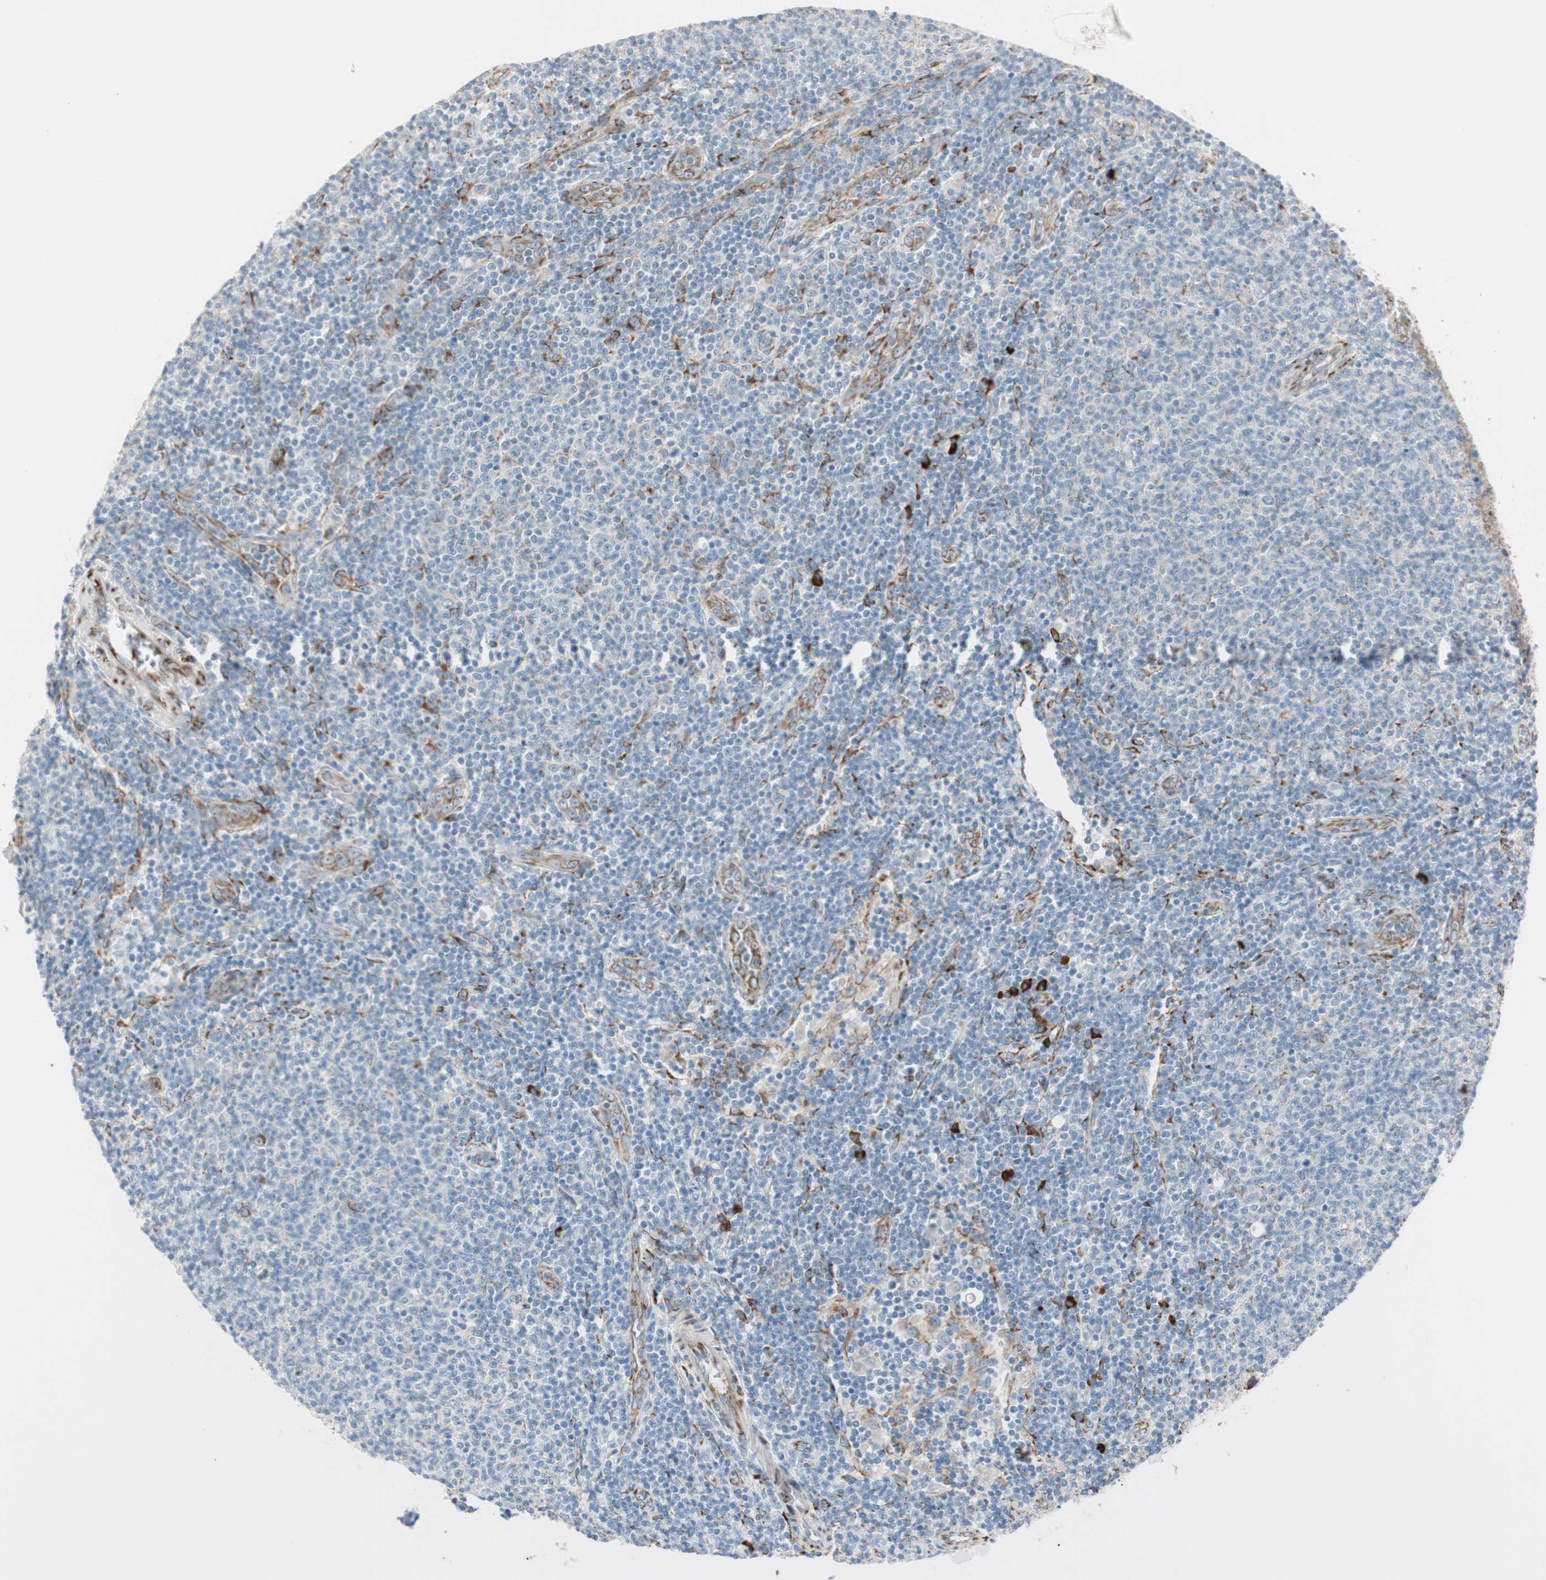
{"staining": {"intensity": "strong", "quantity": "<25%", "location": "cytoplasmic/membranous"}, "tissue": "lymphoma", "cell_type": "Tumor cells", "image_type": "cancer", "snomed": [{"axis": "morphology", "description": "Malignant lymphoma, non-Hodgkin's type, Low grade"}, {"axis": "topography", "description": "Lymph node"}], "caption": "A histopathology image of human malignant lymphoma, non-Hodgkin's type (low-grade) stained for a protein shows strong cytoplasmic/membranous brown staining in tumor cells. (DAB = brown stain, brightfield microscopy at high magnification).", "gene": "P4HTM", "patient": {"sex": "male", "age": 66}}